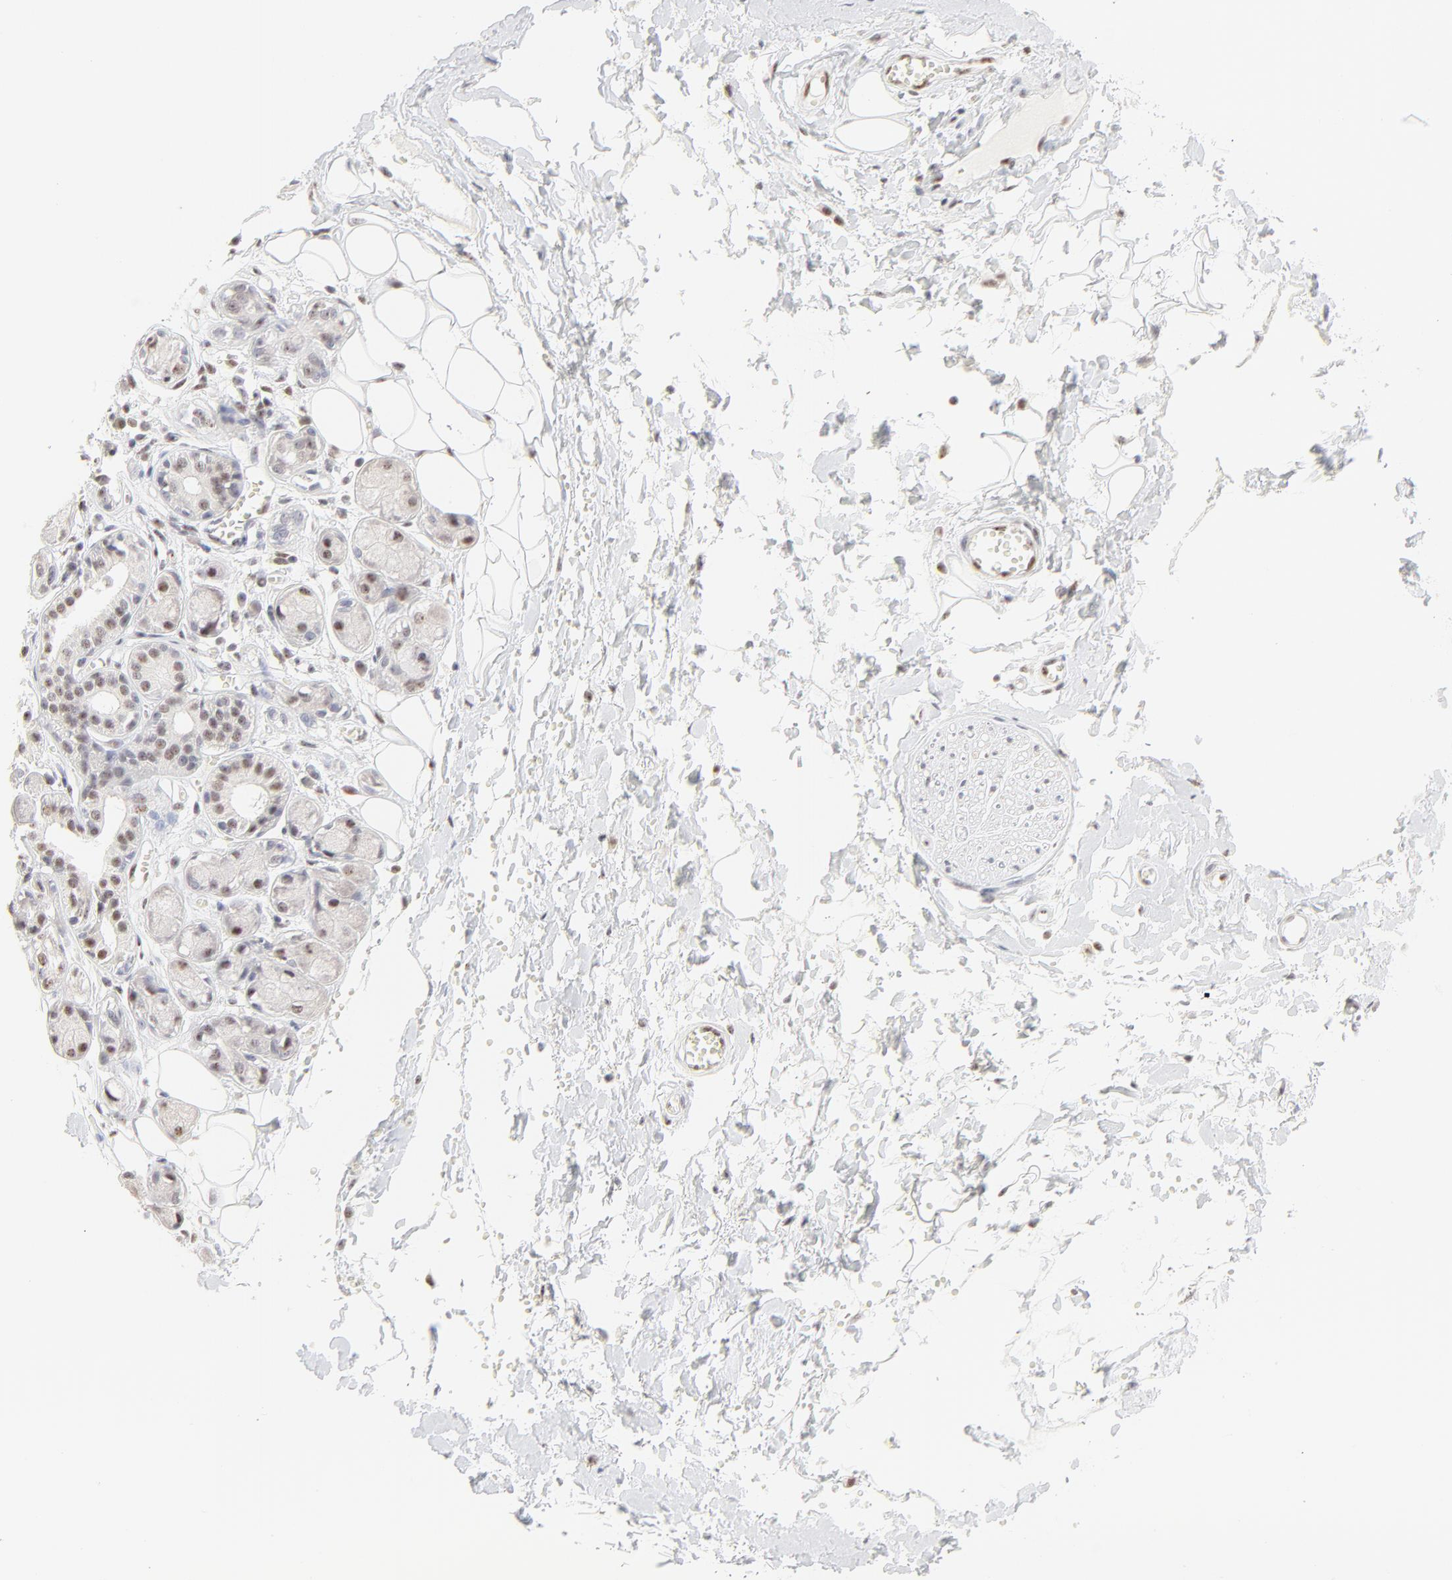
{"staining": {"intensity": "weak", "quantity": "25%-75%", "location": "nuclear"}, "tissue": "adipose tissue", "cell_type": "Adipocytes", "image_type": "normal", "snomed": [{"axis": "morphology", "description": "Normal tissue, NOS"}, {"axis": "morphology", "description": "Inflammation, NOS"}, {"axis": "topography", "description": "Salivary gland"}, {"axis": "topography", "description": "Peripheral nerve tissue"}], "caption": "Benign adipose tissue reveals weak nuclear expression in about 25%-75% of adipocytes, visualized by immunohistochemistry.", "gene": "NFIL3", "patient": {"sex": "female", "age": 75}}